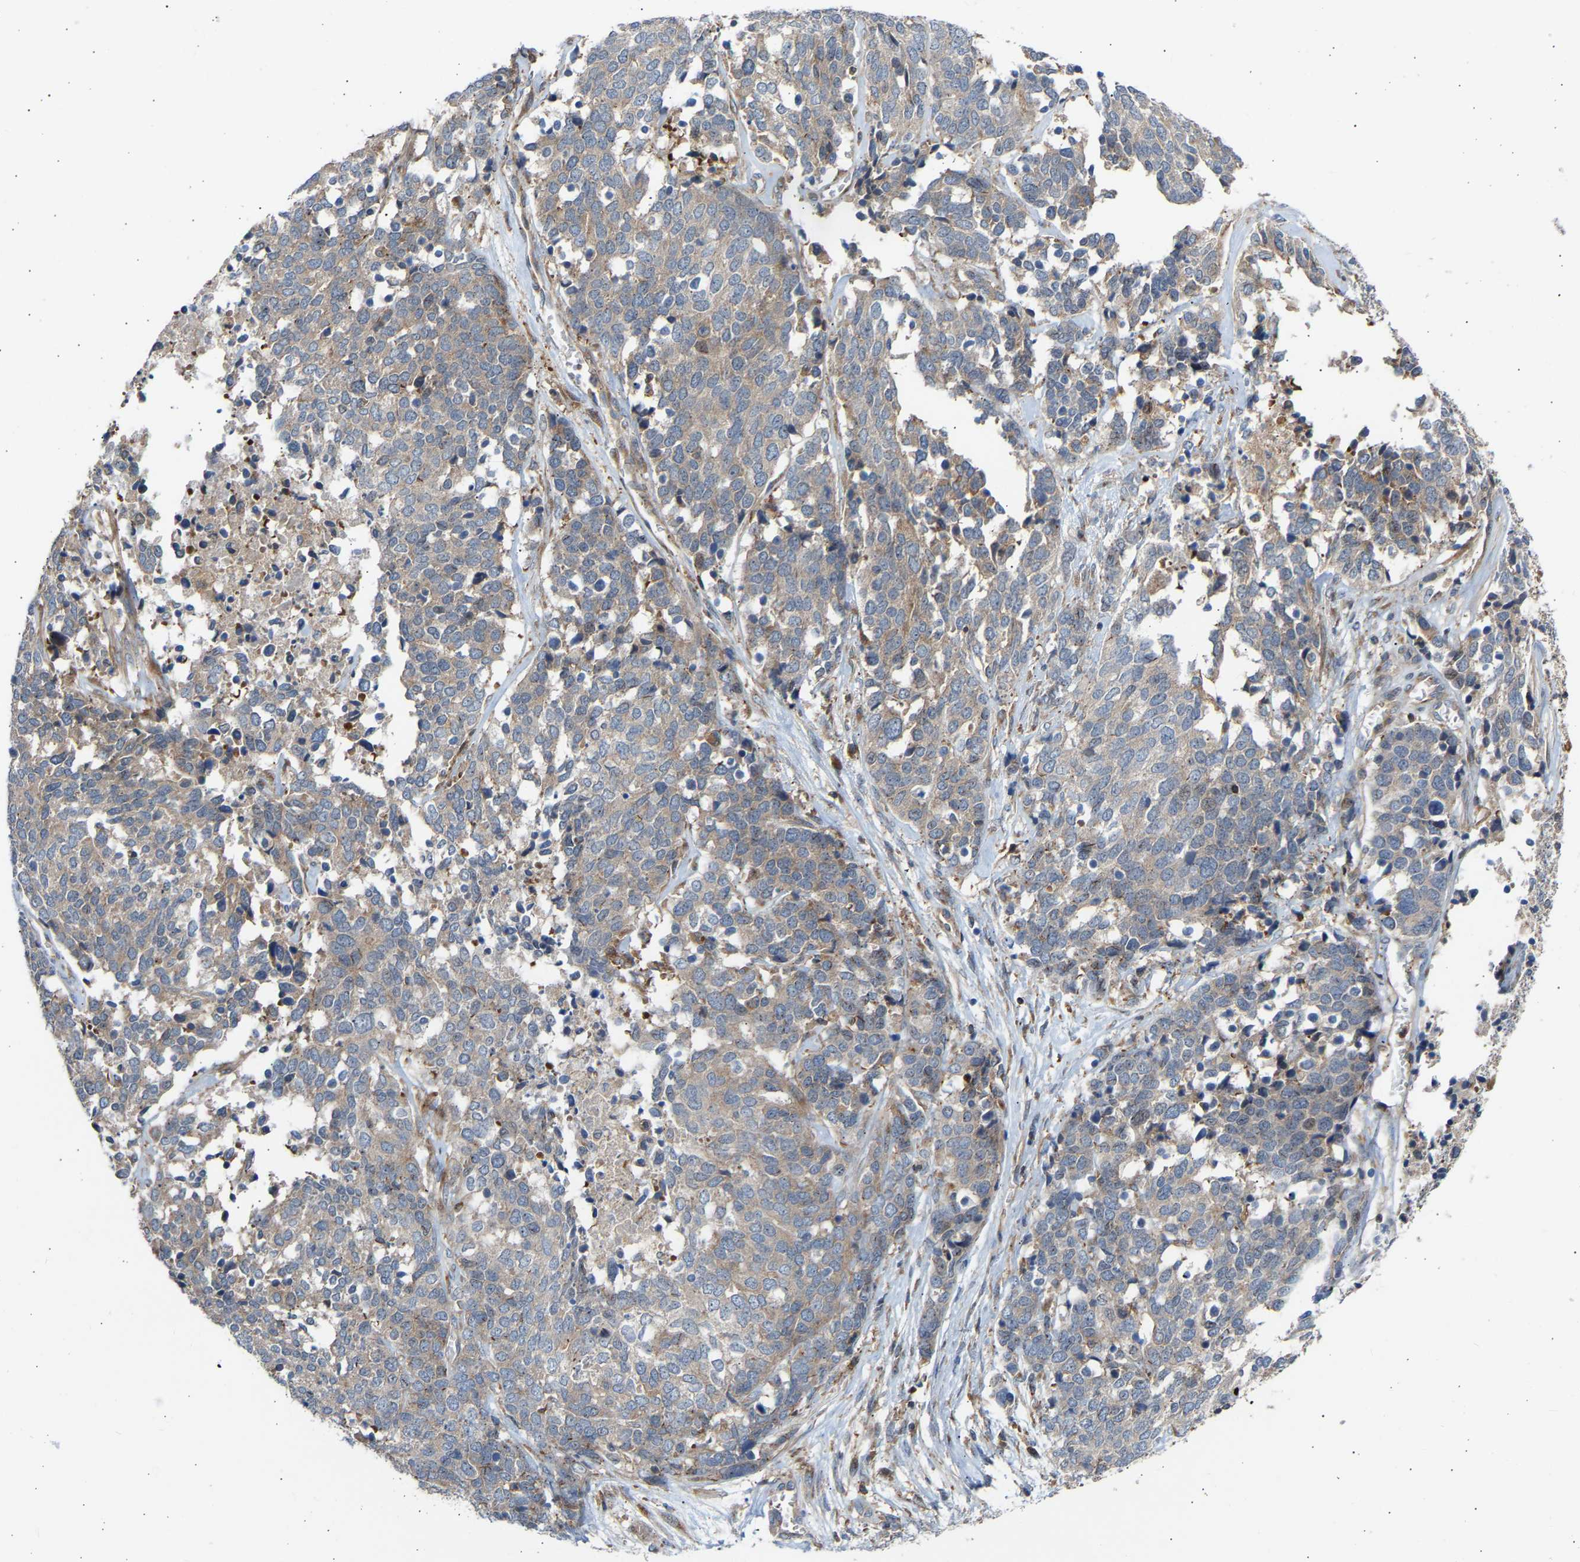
{"staining": {"intensity": "weak", "quantity": ">75%", "location": "cytoplasmic/membranous"}, "tissue": "ovarian cancer", "cell_type": "Tumor cells", "image_type": "cancer", "snomed": [{"axis": "morphology", "description": "Cystadenocarcinoma, serous, NOS"}, {"axis": "topography", "description": "Ovary"}], "caption": "Immunohistochemical staining of serous cystadenocarcinoma (ovarian) shows low levels of weak cytoplasmic/membranous positivity in about >75% of tumor cells.", "gene": "GCN1", "patient": {"sex": "female", "age": 44}}